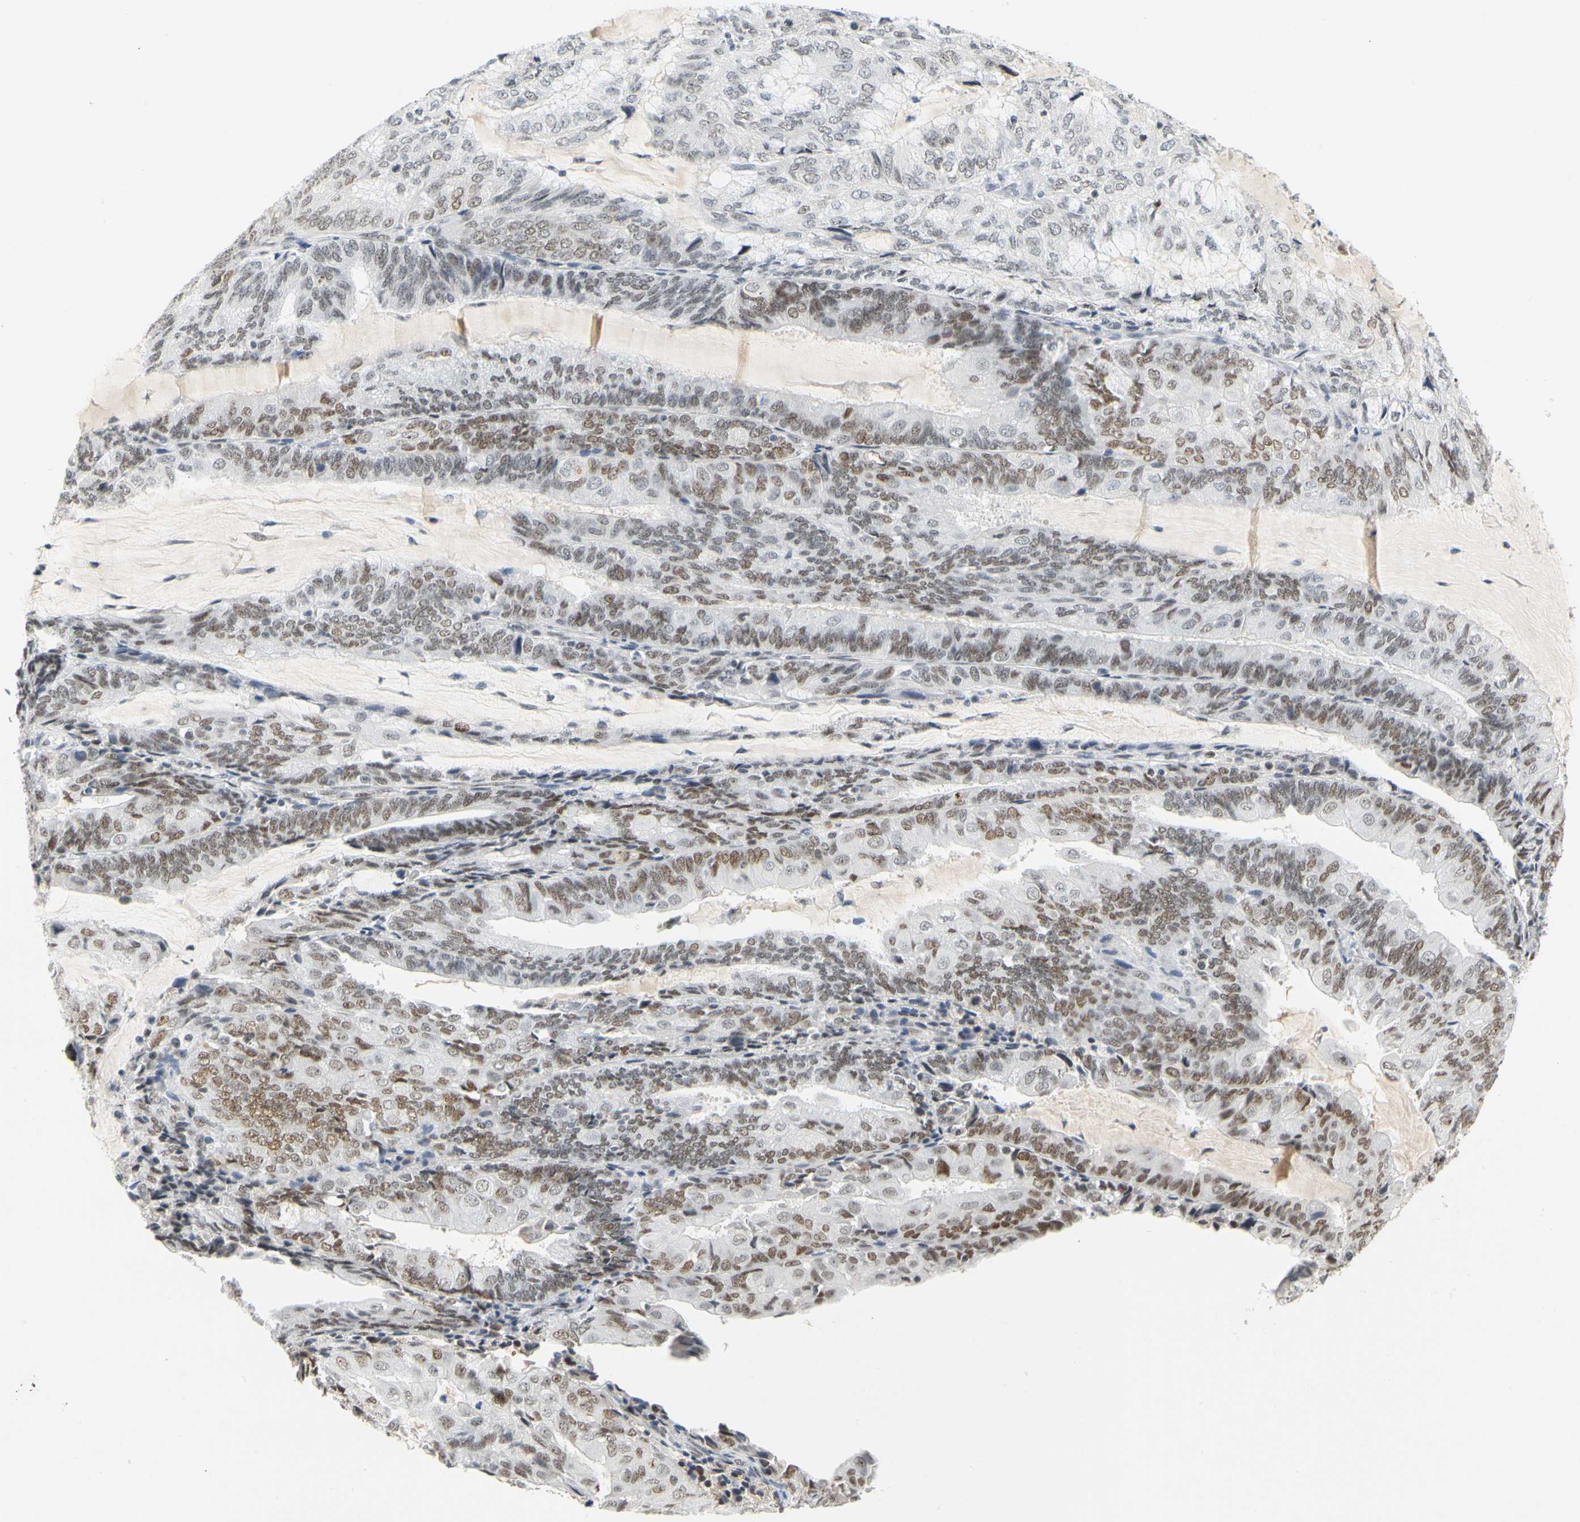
{"staining": {"intensity": "weak", "quantity": ">75%", "location": "nuclear"}, "tissue": "endometrial cancer", "cell_type": "Tumor cells", "image_type": "cancer", "snomed": [{"axis": "morphology", "description": "Adenocarcinoma, NOS"}, {"axis": "topography", "description": "Endometrium"}], "caption": "Protein staining demonstrates weak nuclear staining in about >75% of tumor cells in endometrial adenocarcinoma. (IHC, brightfield microscopy, high magnification).", "gene": "ZSCAN16", "patient": {"sex": "female", "age": 81}}